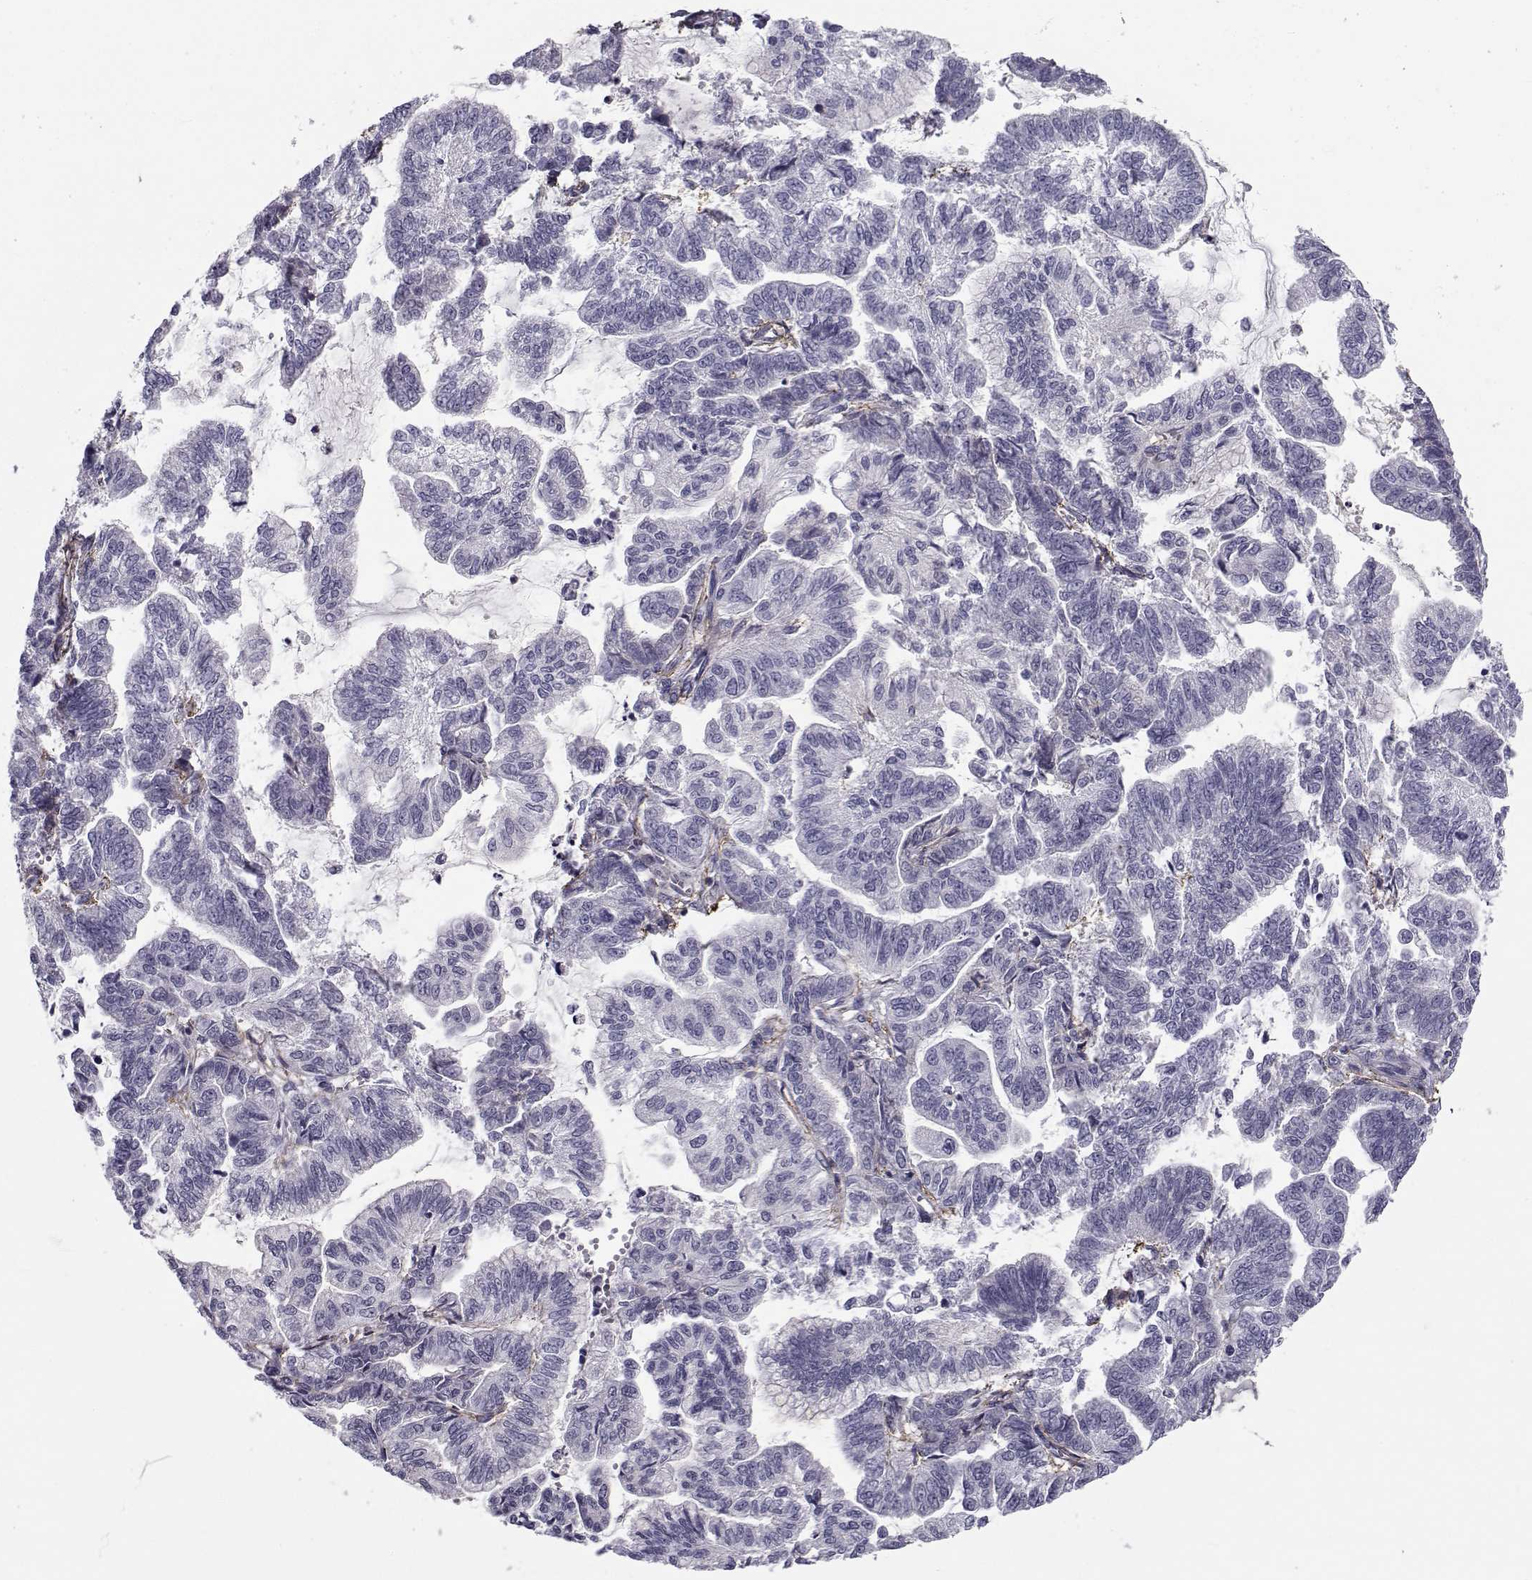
{"staining": {"intensity": "negative", "quantity": "none", "location": "none"}, "tissue": "stomach cancer", "cell_type": "Tumor cells", "image_type": "cancer", "snomed": [{"axis": "morphology", "description": "Adenocarcinoma, NOS"}, {"axis": "topography", "description": "Stomach"}], "caption": "Adenocarcinoma (stomach) stained for a protein using immunohistochemistry displays no expression tumor cells.", "gene": "LRRC27", "patient": {"sex": "male", "age": 83}}